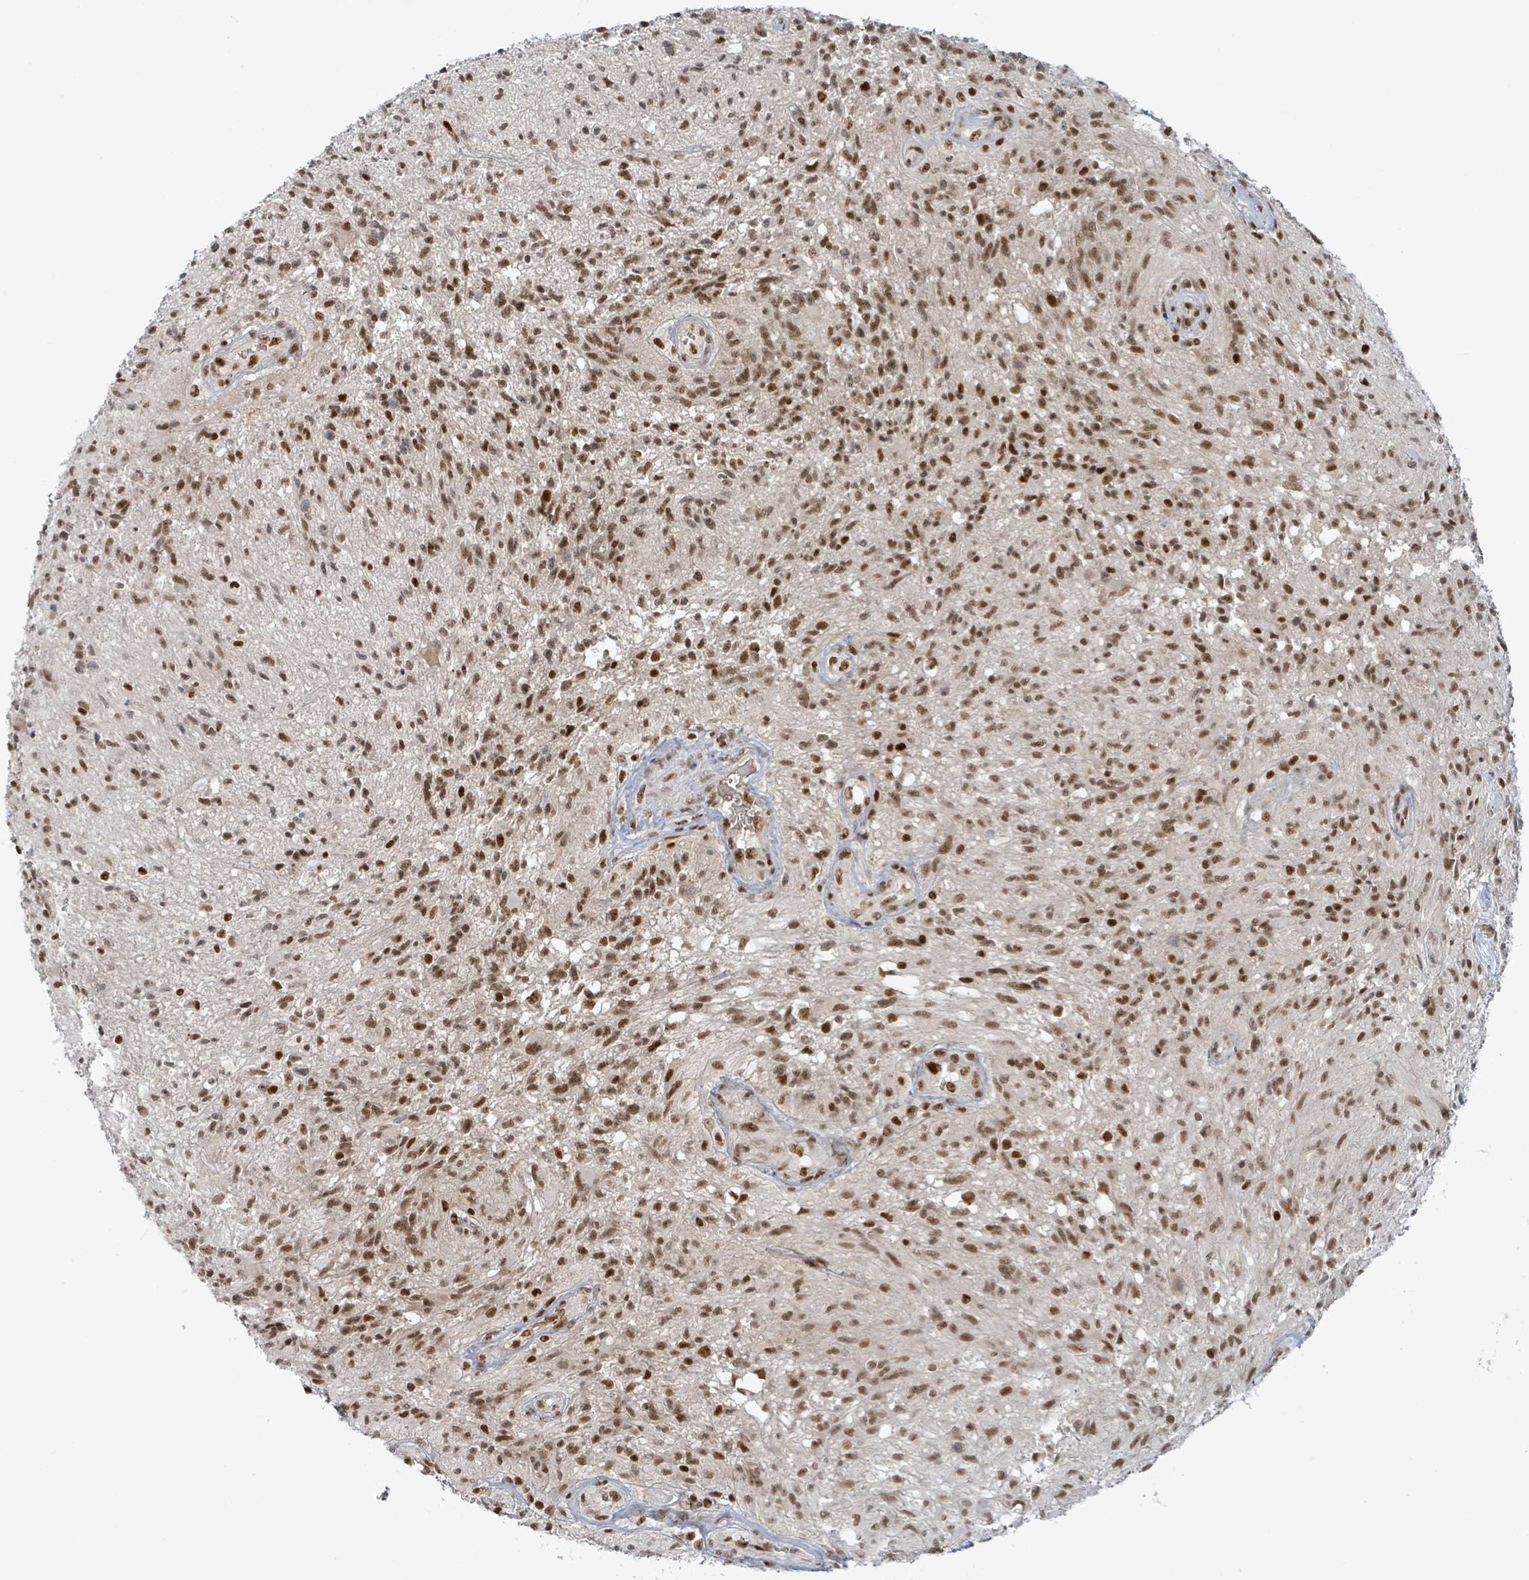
{"staining": {"intensity": "strong", "quantity": ">75%", "location": "nuclear"}, "tissue": "glioma", "cell_type": "Tumor cells", "image_type": "cancer", "snomed": [{"axis": "morphology", "description": "Glioma, malignant, High grade"}, {"axis": "topography", "description": "Brain"}], "caption": "Brown immunohistochemical staining in glioma shows strong nuclear expression in about >75% of tumor cells. (Brightfield microscopy of DAB IHC at high magnification).", "gene": "KLF3", "patient": {"sex": "male", "age": 56}}